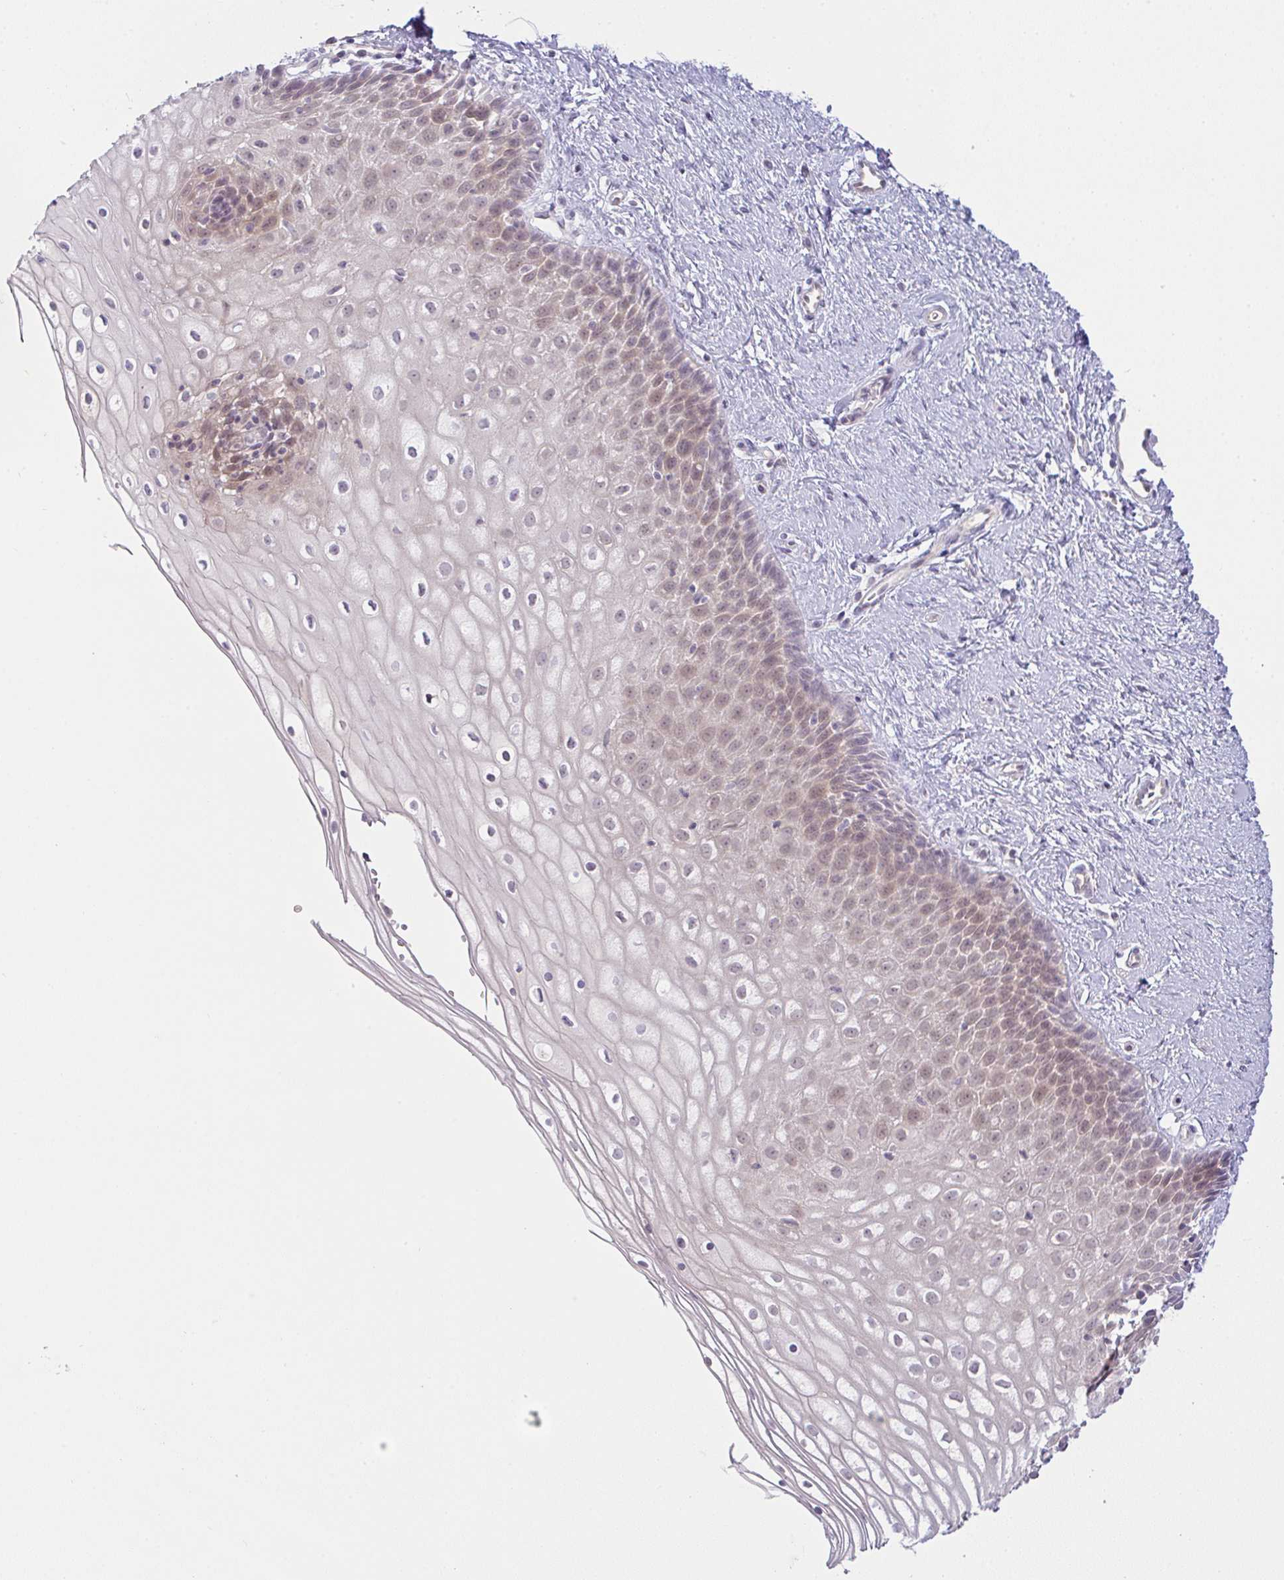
{"staining": {"intensity": "negative", "quantity": "none", "location": "none"}, "tissue": "cervix", "cell_type": "Glandular cells", "image_type": "normal", "snomed": [{"axis": "morphology", "description": "Normal tissue, NOS"}, {"axis": "topography", "description": "Cervix"}], "caption": "Immunohistochemistry histopathology image of benign cervix: human cervix stained with DAB displays no significant protein expression in glandular cells.", "gene": "CSE1L", "patient": {"sex": "female", "age": 36}}